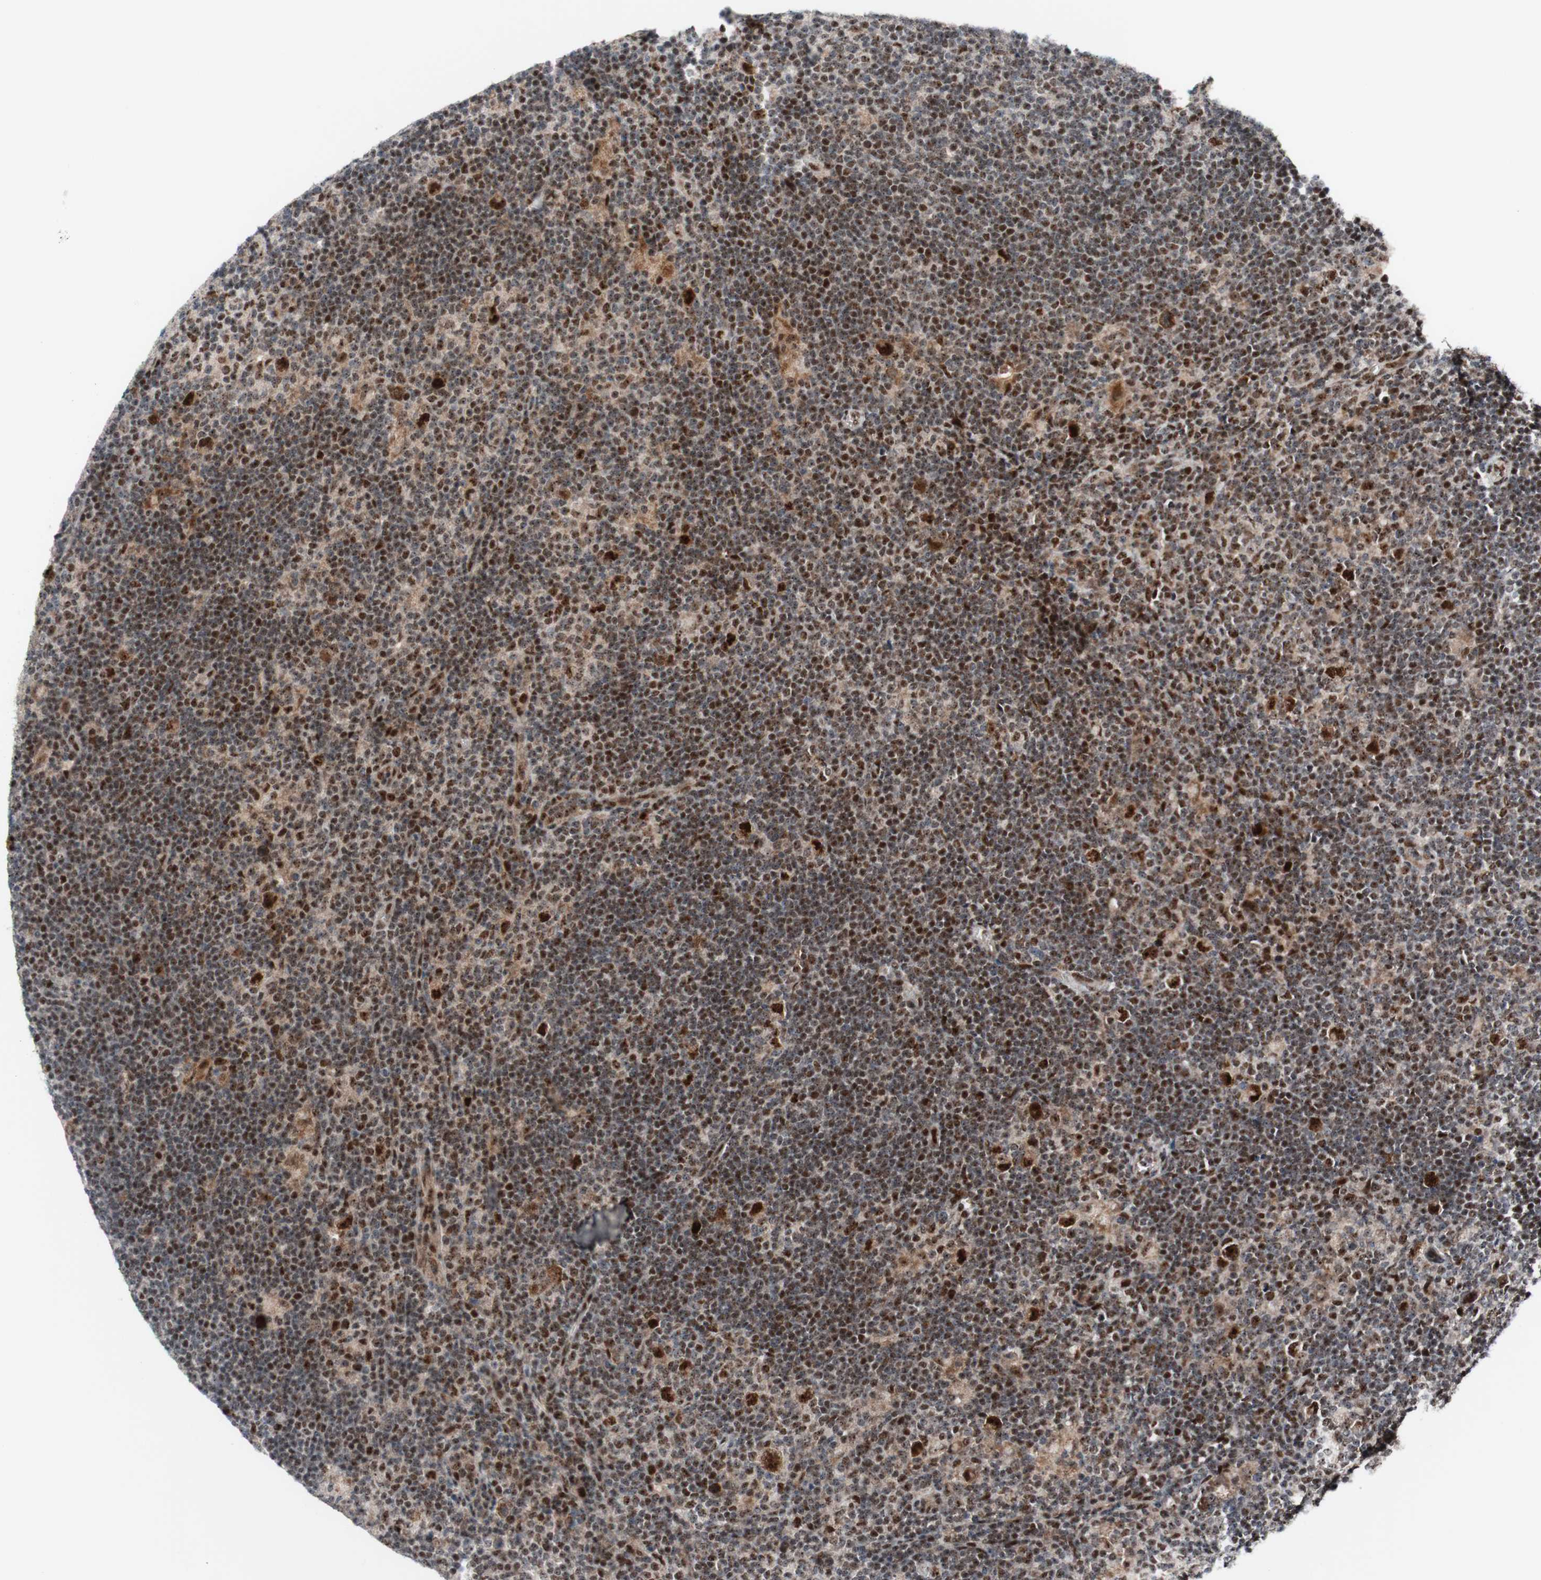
{"staining": {"intensity": "strong", "quantity": ">75%", "location": "nuclear"}, "tissue": "lymphoma", "cell_type": "Tumor cells", "image_type": "cancer", "snomed": [{"axis": "morphology", "description": "Hodgkin's disease, NOS"}, {"axis": "topography", "description": "Lymph node"}], "caption": "Hodgkin's disease stained with a brown dye shows strong nuclear positive positivity in approximately >75% of tumor cells.", "gene": "POLR1A", "patient": {"sex": "female", "age": 57}}